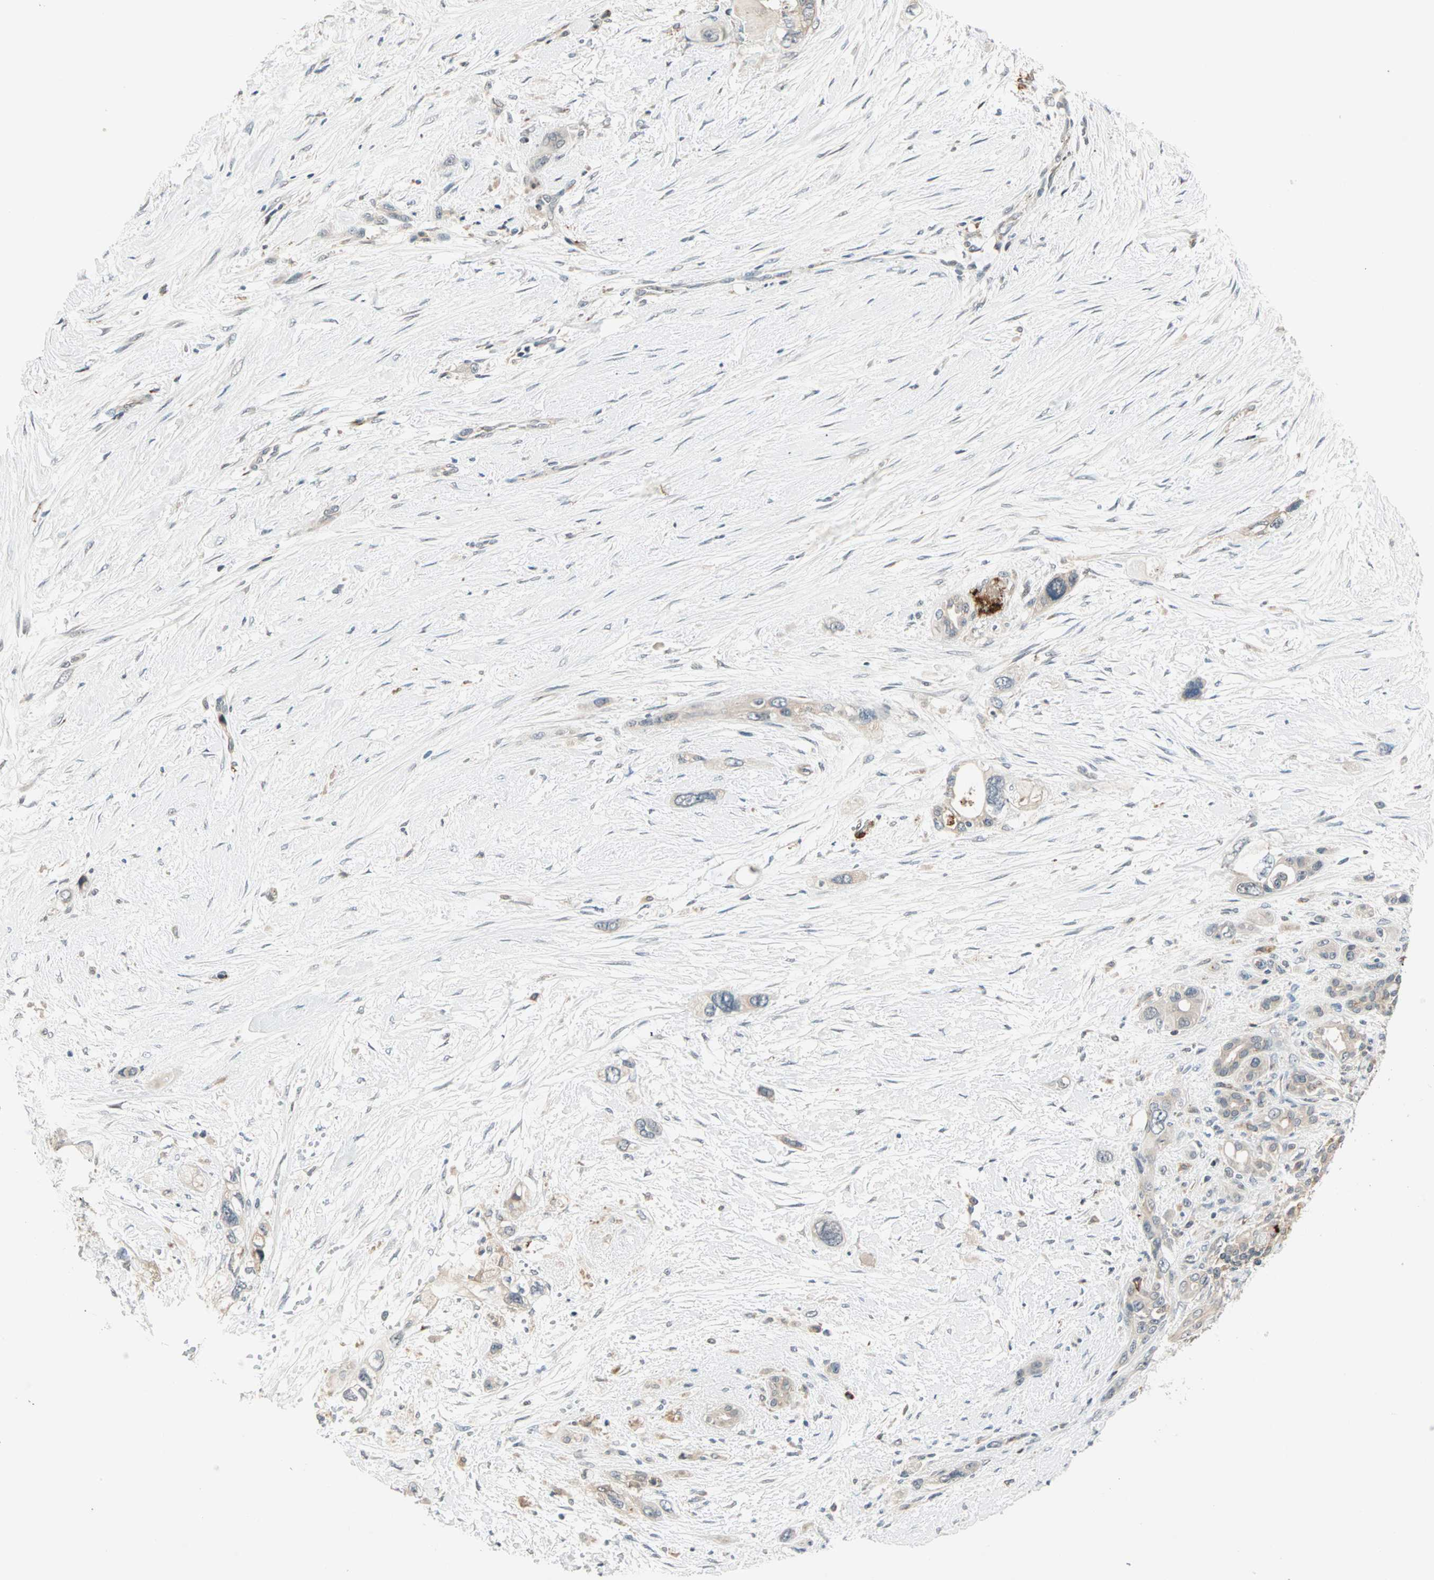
{"staining": {"intensity": "weak", "quantity": "25%-75%", "location": "cytoplasmic/membranous"}, "tissue": "pancreatic cancer", "cell_type": "Tumor cells", "image_type": "cancer", "snomed": [{"axis": "morphology", "description": "Adenocarcinoma, NOS"}, {"axis": "topography", "description": "Pancreas"}], "caption": "The immunohistochemical stain highlights weak cytoplasmic/membranous positivity in tumor cells of adenocarcinoma (pancreatic) tissue.", "gene": "PROS1", "patient": {"sex": "male", "age": 46}}